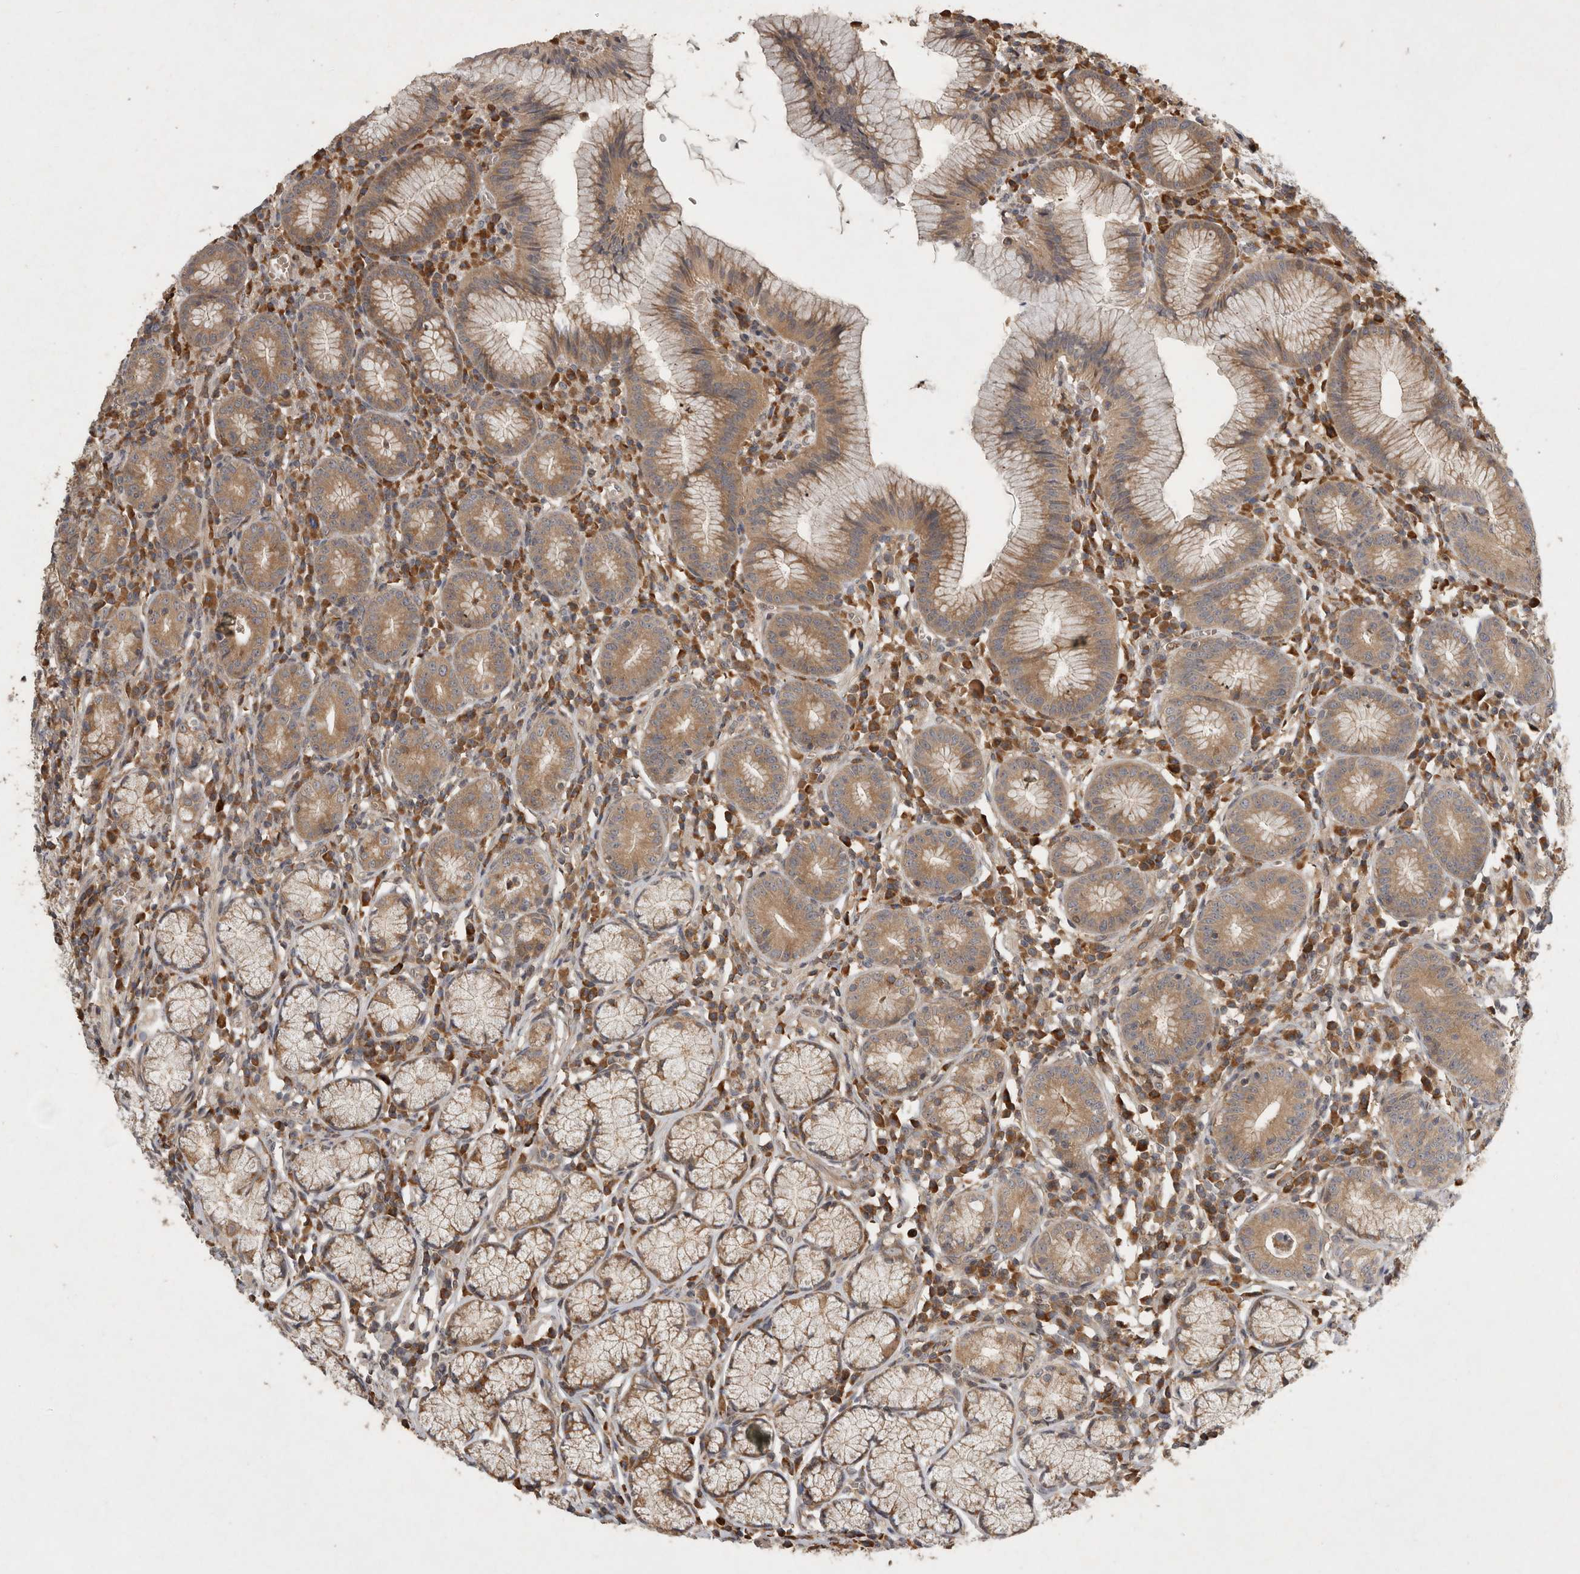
{"staining": {"intensity": "moderate", "quantity": ">75%", "location": "cytoplasmic/membranous"}, "tissue": "stomach", "cell_type": "Glandular cells", "image_type": "normal", "snomed": [{"axis": "morphology", "description": "Normal tissue, NOS"}, {"axis": "topography", "description": "Stomach"}], "caption": "IHC (DAB) staining of normal human stomach shows moderate cytoplasmic/membranous protein positivity in about >75% of glandular cells.", "gene": "VEPH1", "patient": {"sex": "male", "age": 55}}